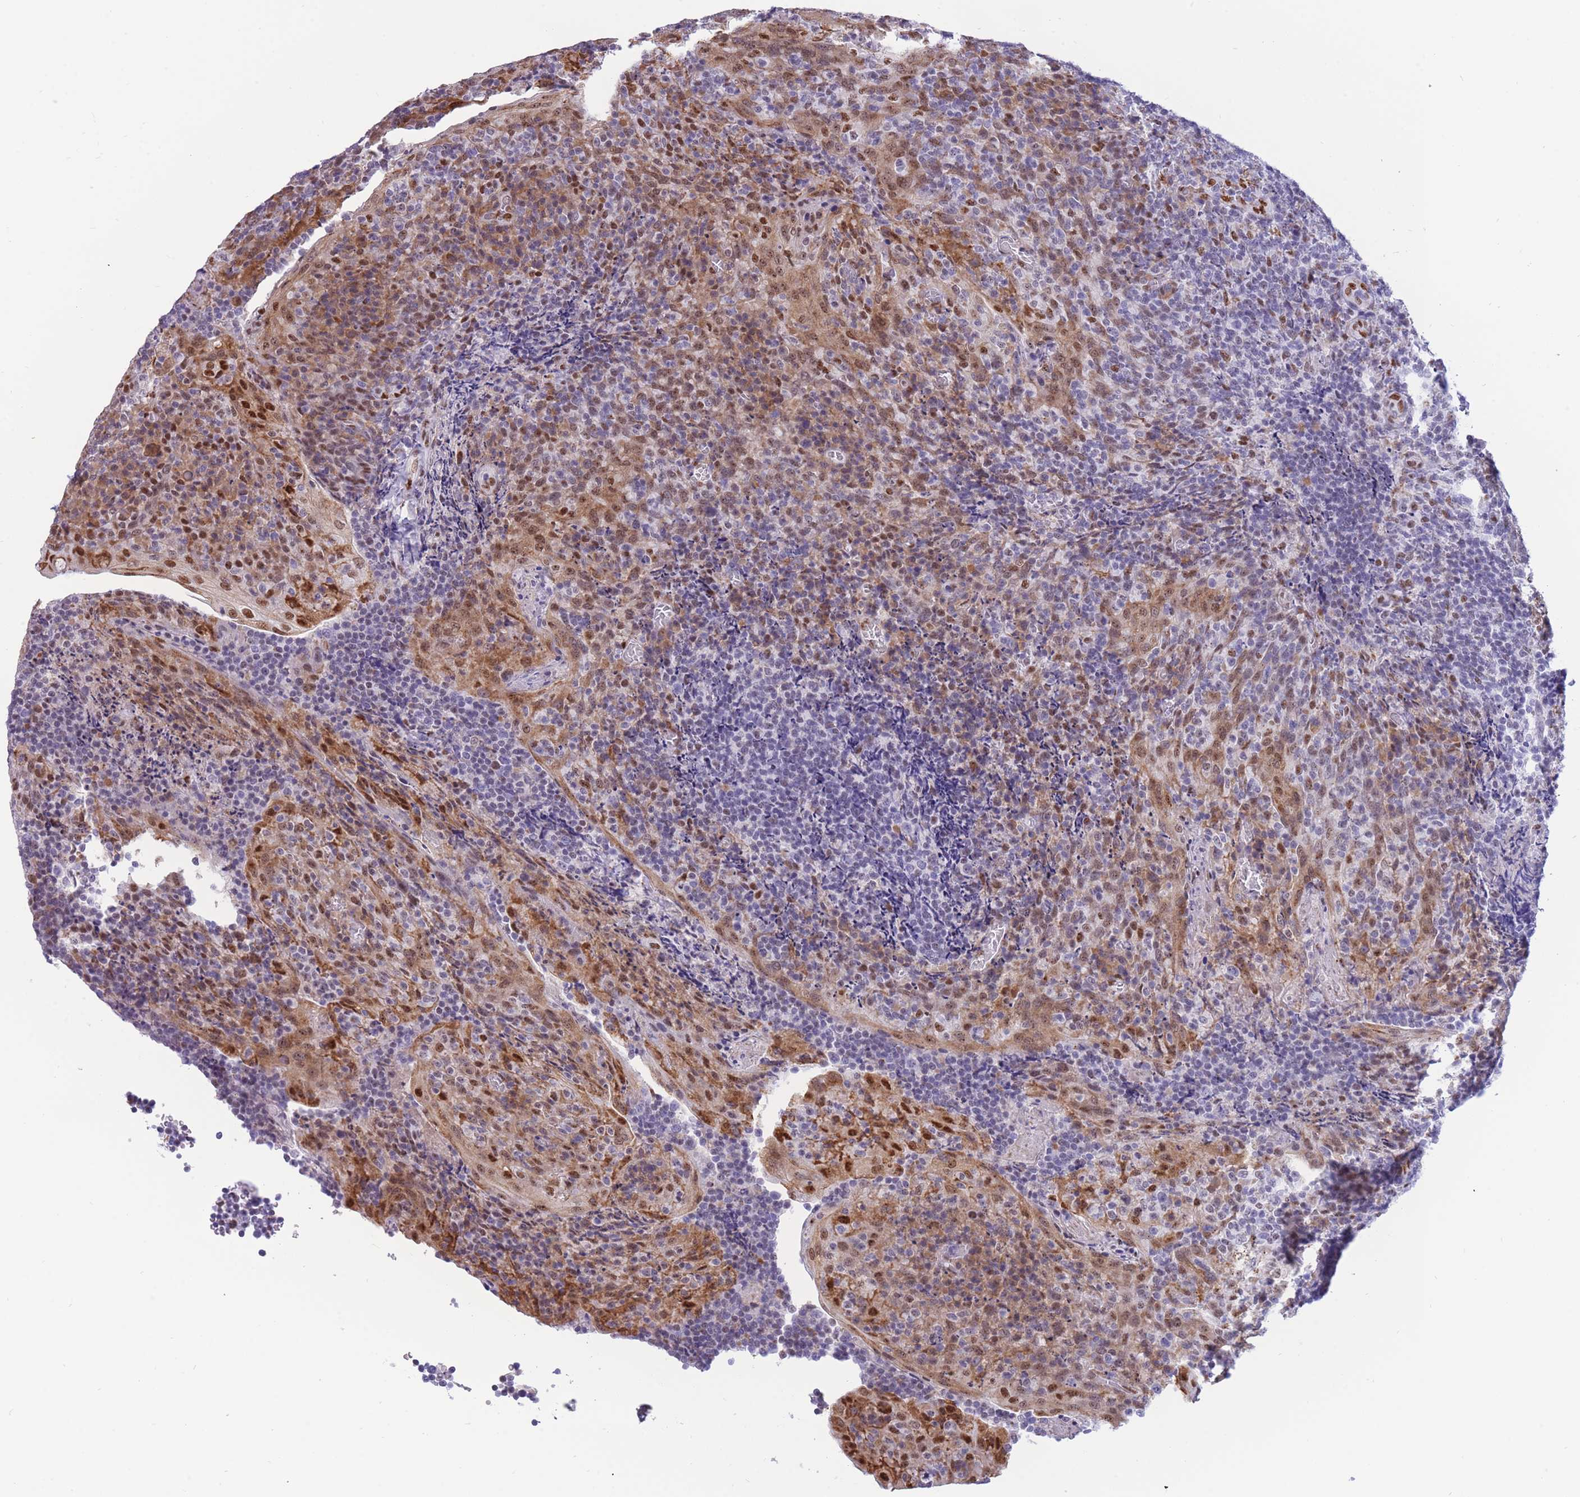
{"staining": {"intensity": "moderate", "quantity": "<25%", "location": "nuclear"}, "tissue": "tonsil", "cell_type": "Germinal center cells", "image_type": "normal", "snomed": [{"axis": "morphology", "description": "Normal tissue, NOS"}, {"axis": "topography", "description": "Tonsil"}], "caption": "Tonsil stained with a brown dye exhibits moderate nuclear positive positivity in about <25% of germinal center cells.", "gene": "FAM153A", "patient": {"sex": "male", "age": 17}}